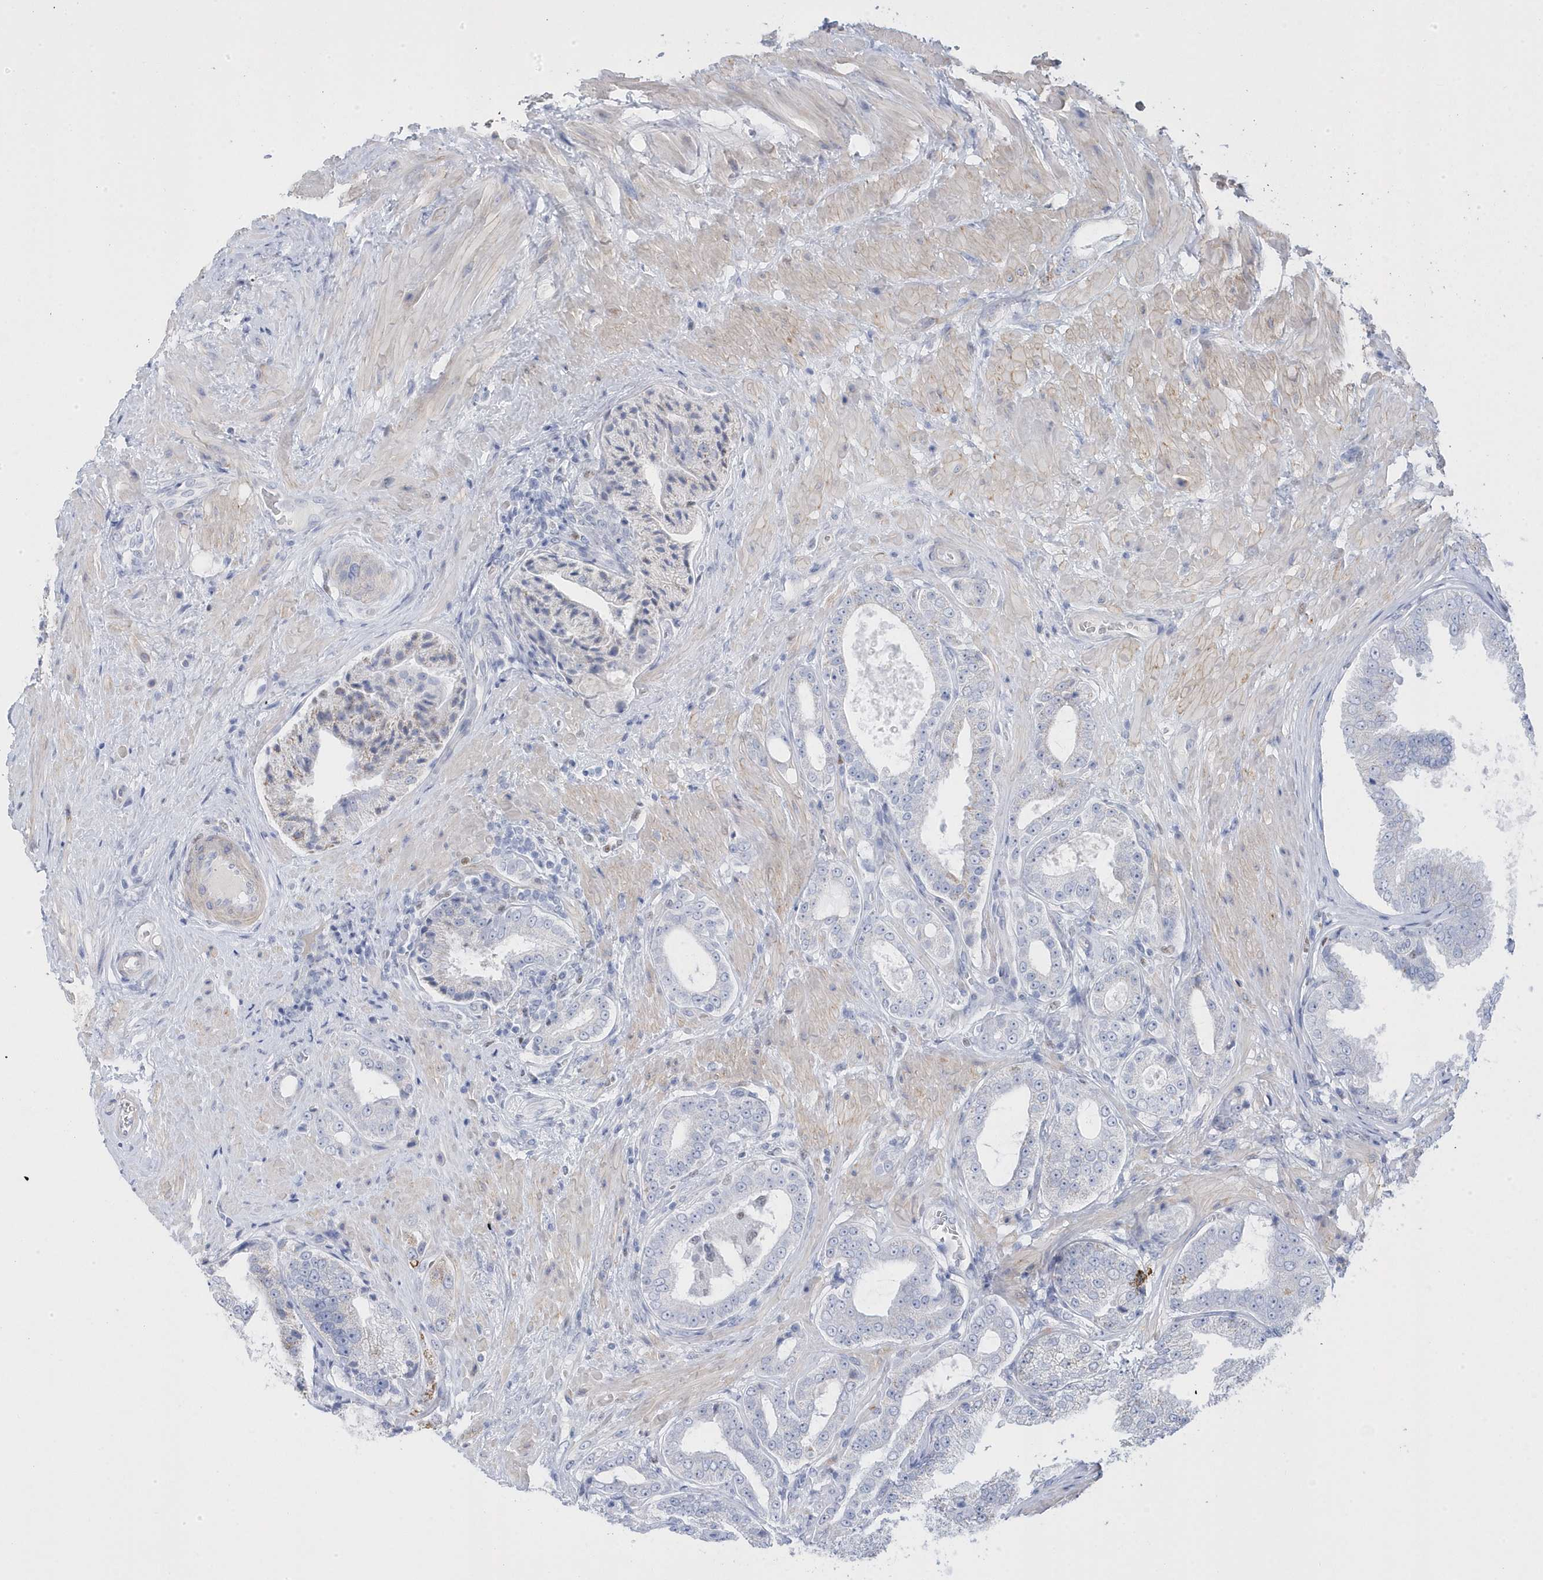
{"staining": {"intensity": "negative", "quantity": "none", "location": "none"}, "tissue": "prostate cancer", "cell_type": "Tumor cells", "image_type": "cancer", "snomed": [{"axis": "morphology", "description": "Adenocarcinoma, Low grade"}, {"axis": "topography", "description": "Prostate"}], "caption": "Prostate cancer (low-grade adenocarcinoma) stained for a protein using immunohistochemistry (IHC) demonstrates no expression tumor cells.", "gene": "GTPBP6", "patient": {"sex": "male", "age": 63}}